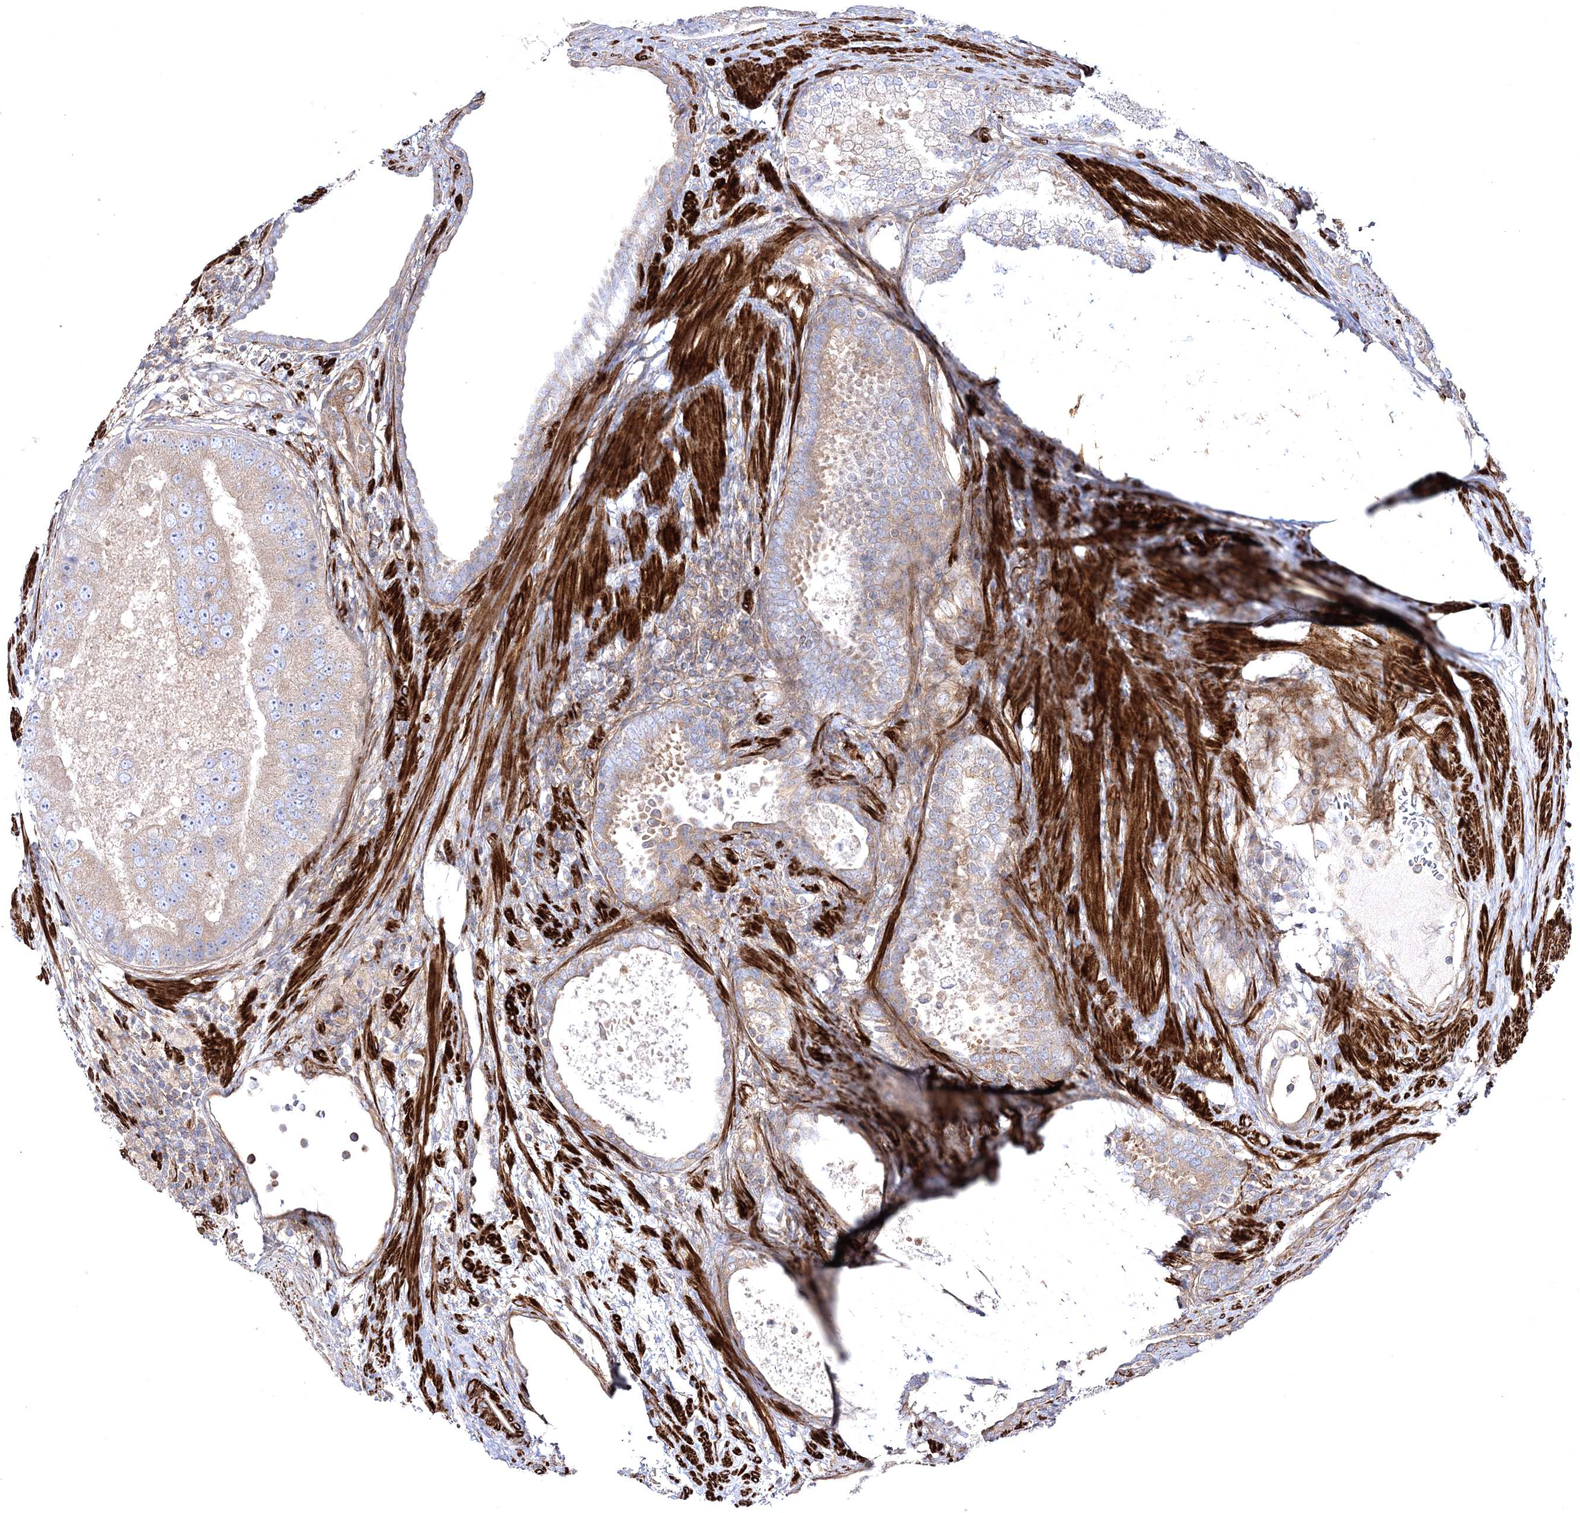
{"staining": {"intensity": "weak", "quantity": "<25%", "location": "cytoplasmic/membranous"}, "tissue": "prostate cancer", "cell_type": "Tumor cells", "image_type": "cancer", "snomed": [{"axis": "morphology", "description": "Adenocarcinoma, High grade"}, {"axis": "topography", "description": "Prostate"}], "caption": "This is an IHC micrograph of prostate cancer (high-grade adenocarcinoma). There is no staining in tumor cells.", "gene": "ZSWIM6", "patient": {"sex": "male", "age": 70}}